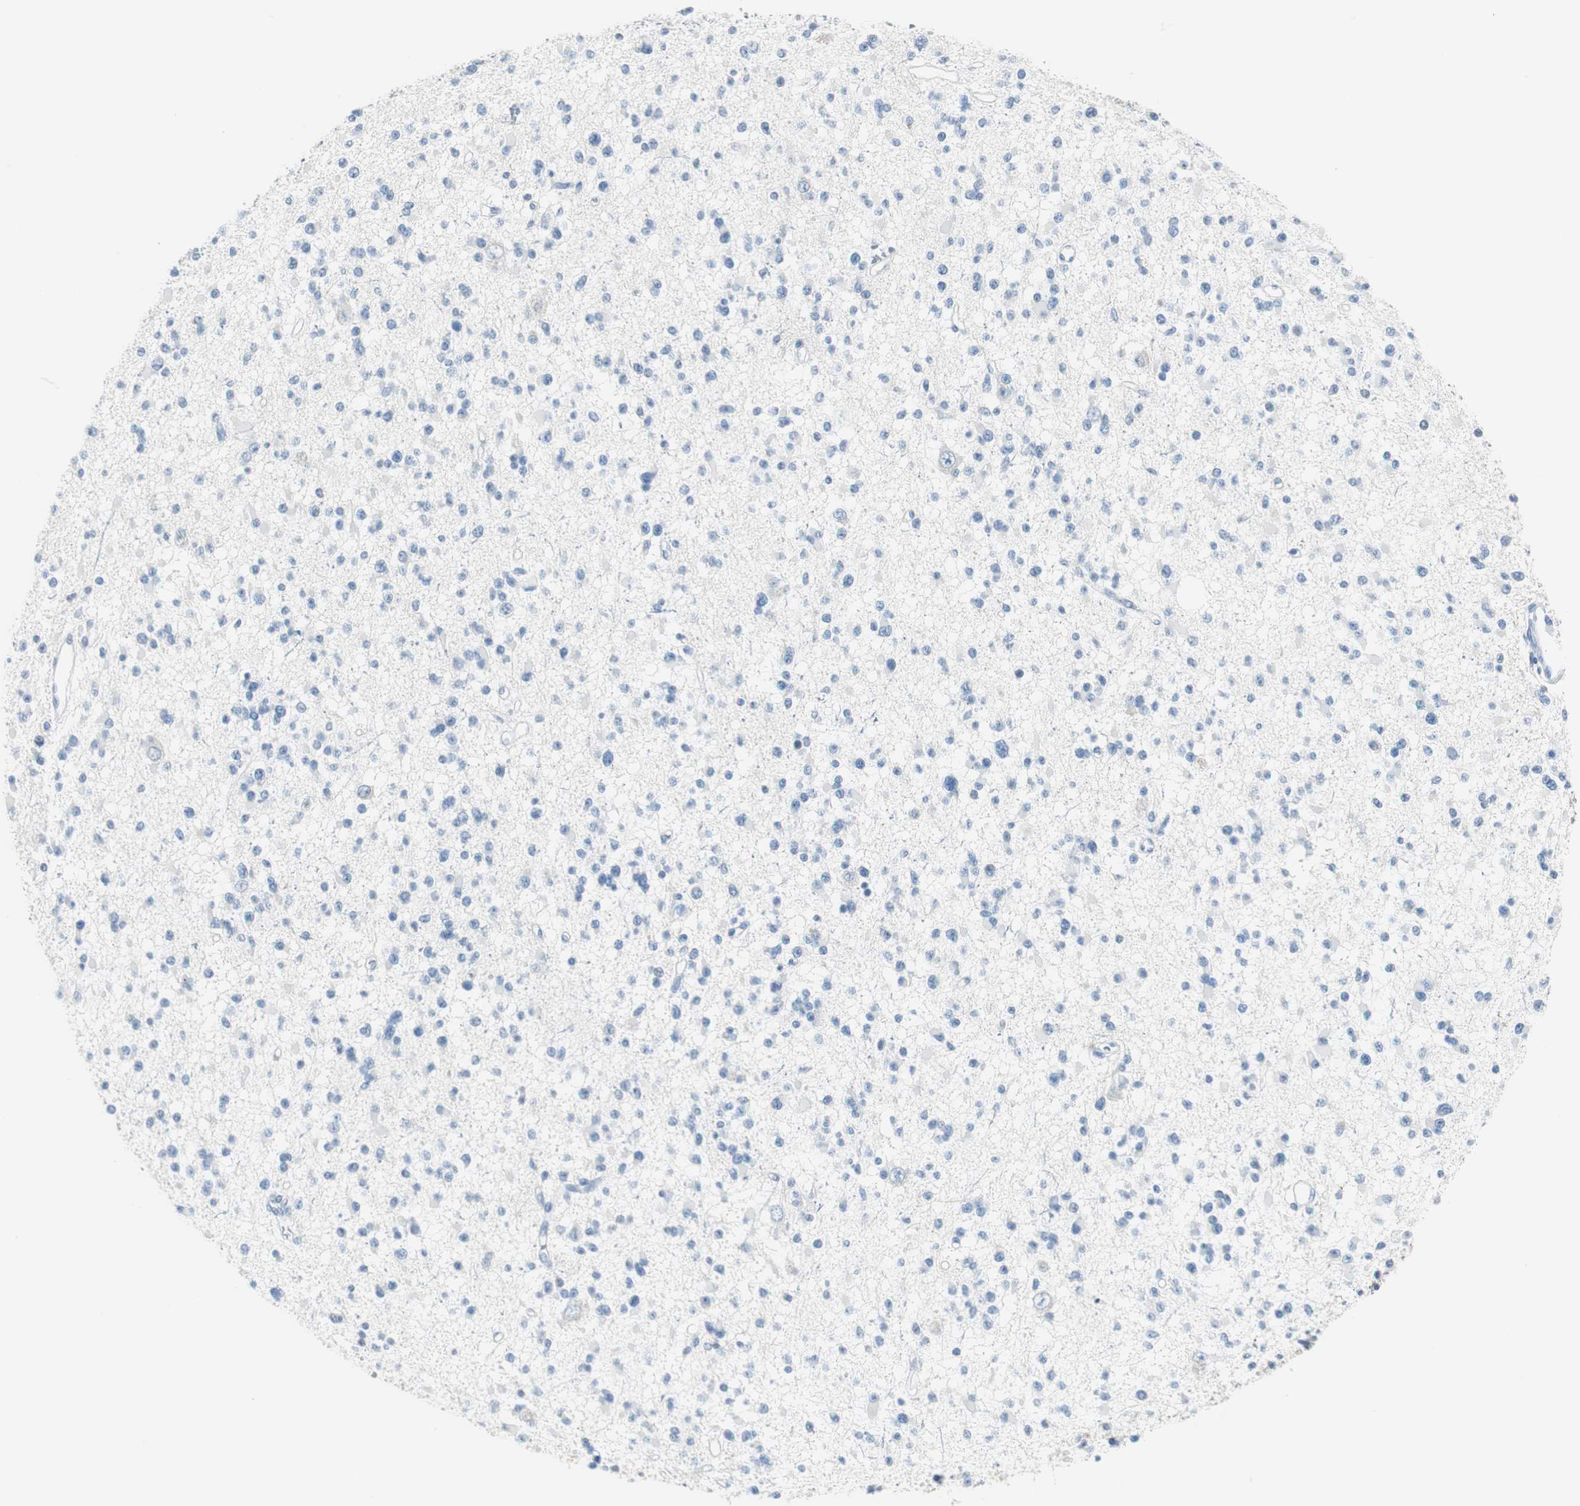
{"staining": {"intensity": "negative", "quantity": "none", "location": "none"}, "tissue": "glioma", "cell_type": "Tumor cells", "image_type": "cancer", "snomed": [{"axis": "morphology", "description": "Glioma, malignant, Low grade"}, {"axis": "topography", "description": "Brain"}], "caption": "Glioma was stained to show a protein in brown. There is no significant positivity in tumor cells. (Stains: DAB IHC with hematoxylin counter stain, Microscopy: brightfield microscopy at high magnification).", "gene": "FBP1", "patient": {"sex": "female", "age": 22}}